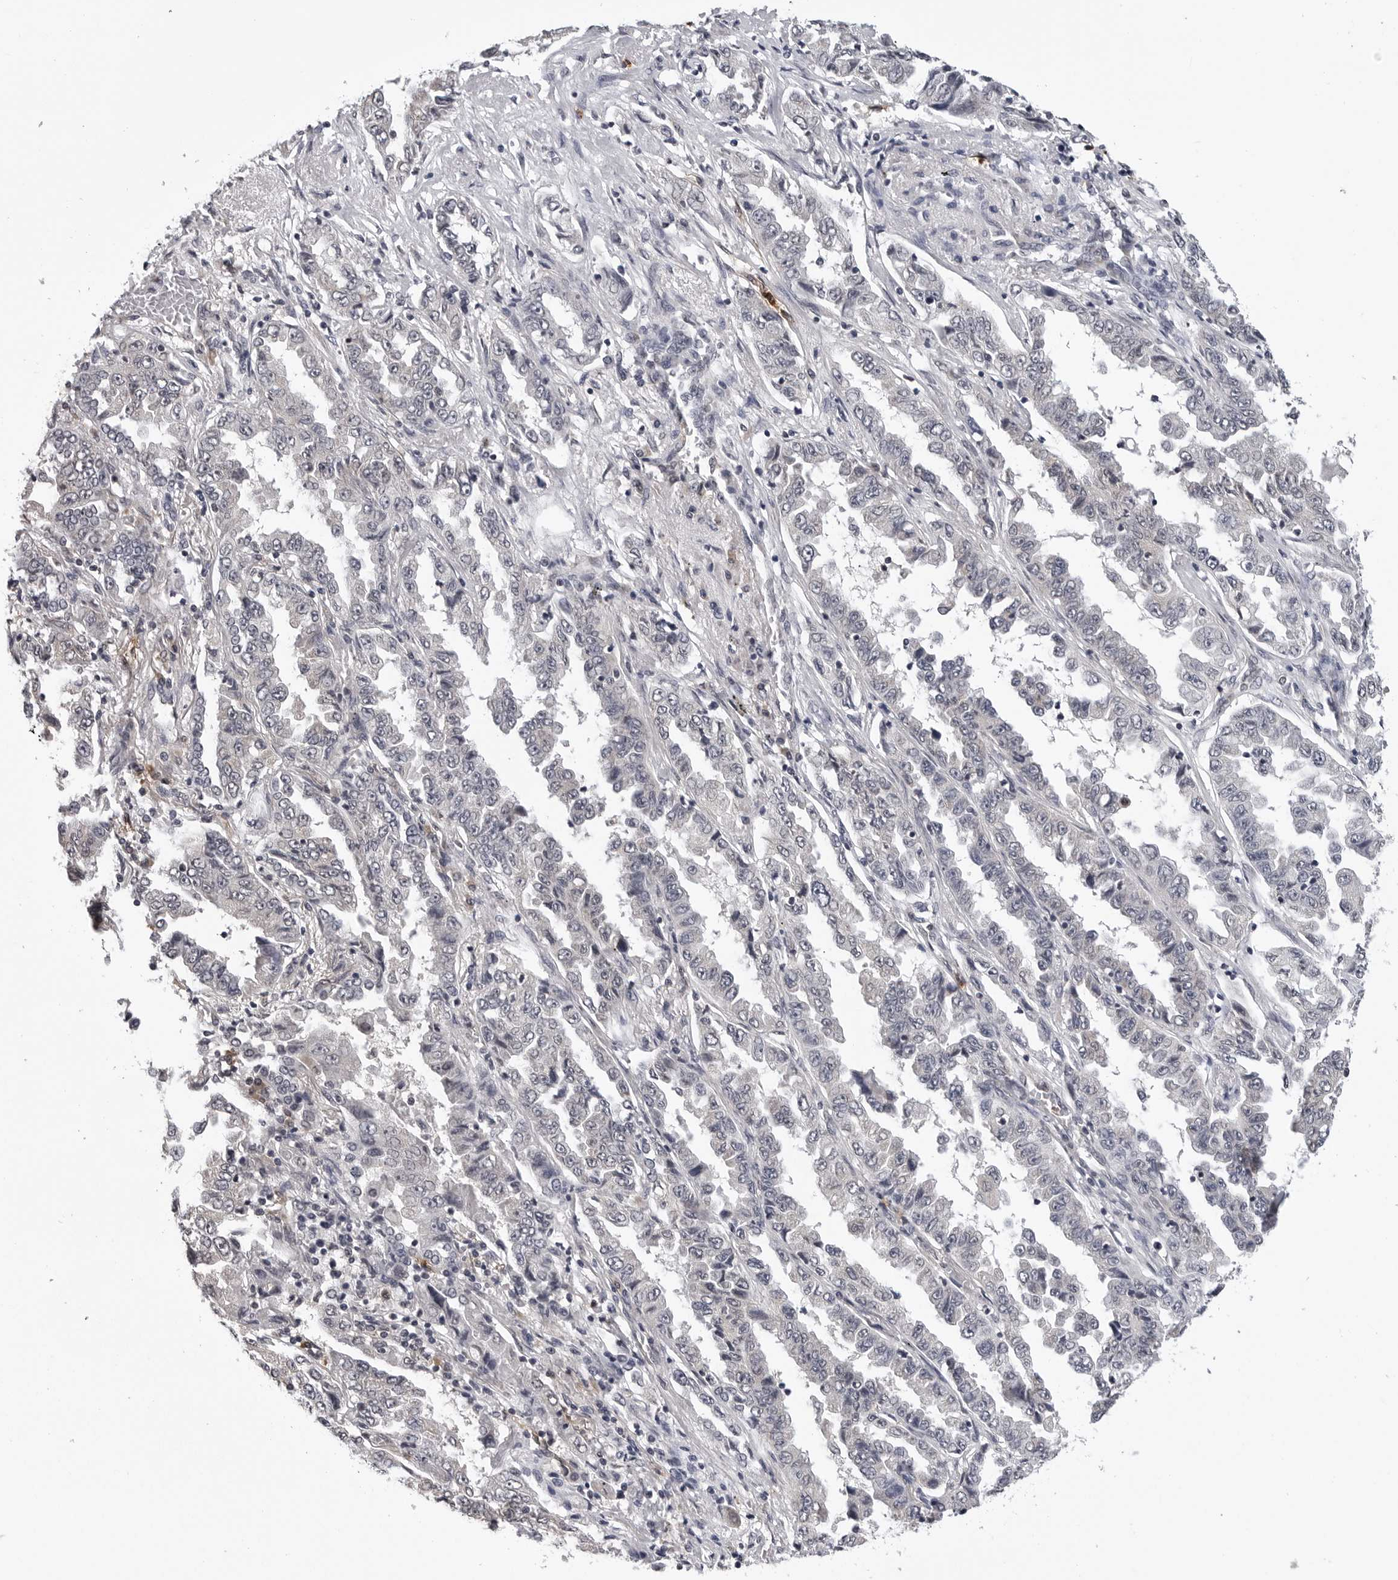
{"staining": {"intensity": "negative", "quantity": "none", "location": "none"}, "tissue": "lung cancer", "cell_type": "Tumor cells", "image_type": "cancer", "snomed": [{"axis": "morphology", "description": "Adenocarcinoma, NOS"}, {"axis": "topography", "description": "Lung"}], "caption": "Lung adenocarcinoma stained for a protein using immunohistochemistry demonstrates no staining tumor cells.", "gene": "TRMT13", "patient": {"sex": "female", "age": 51}}